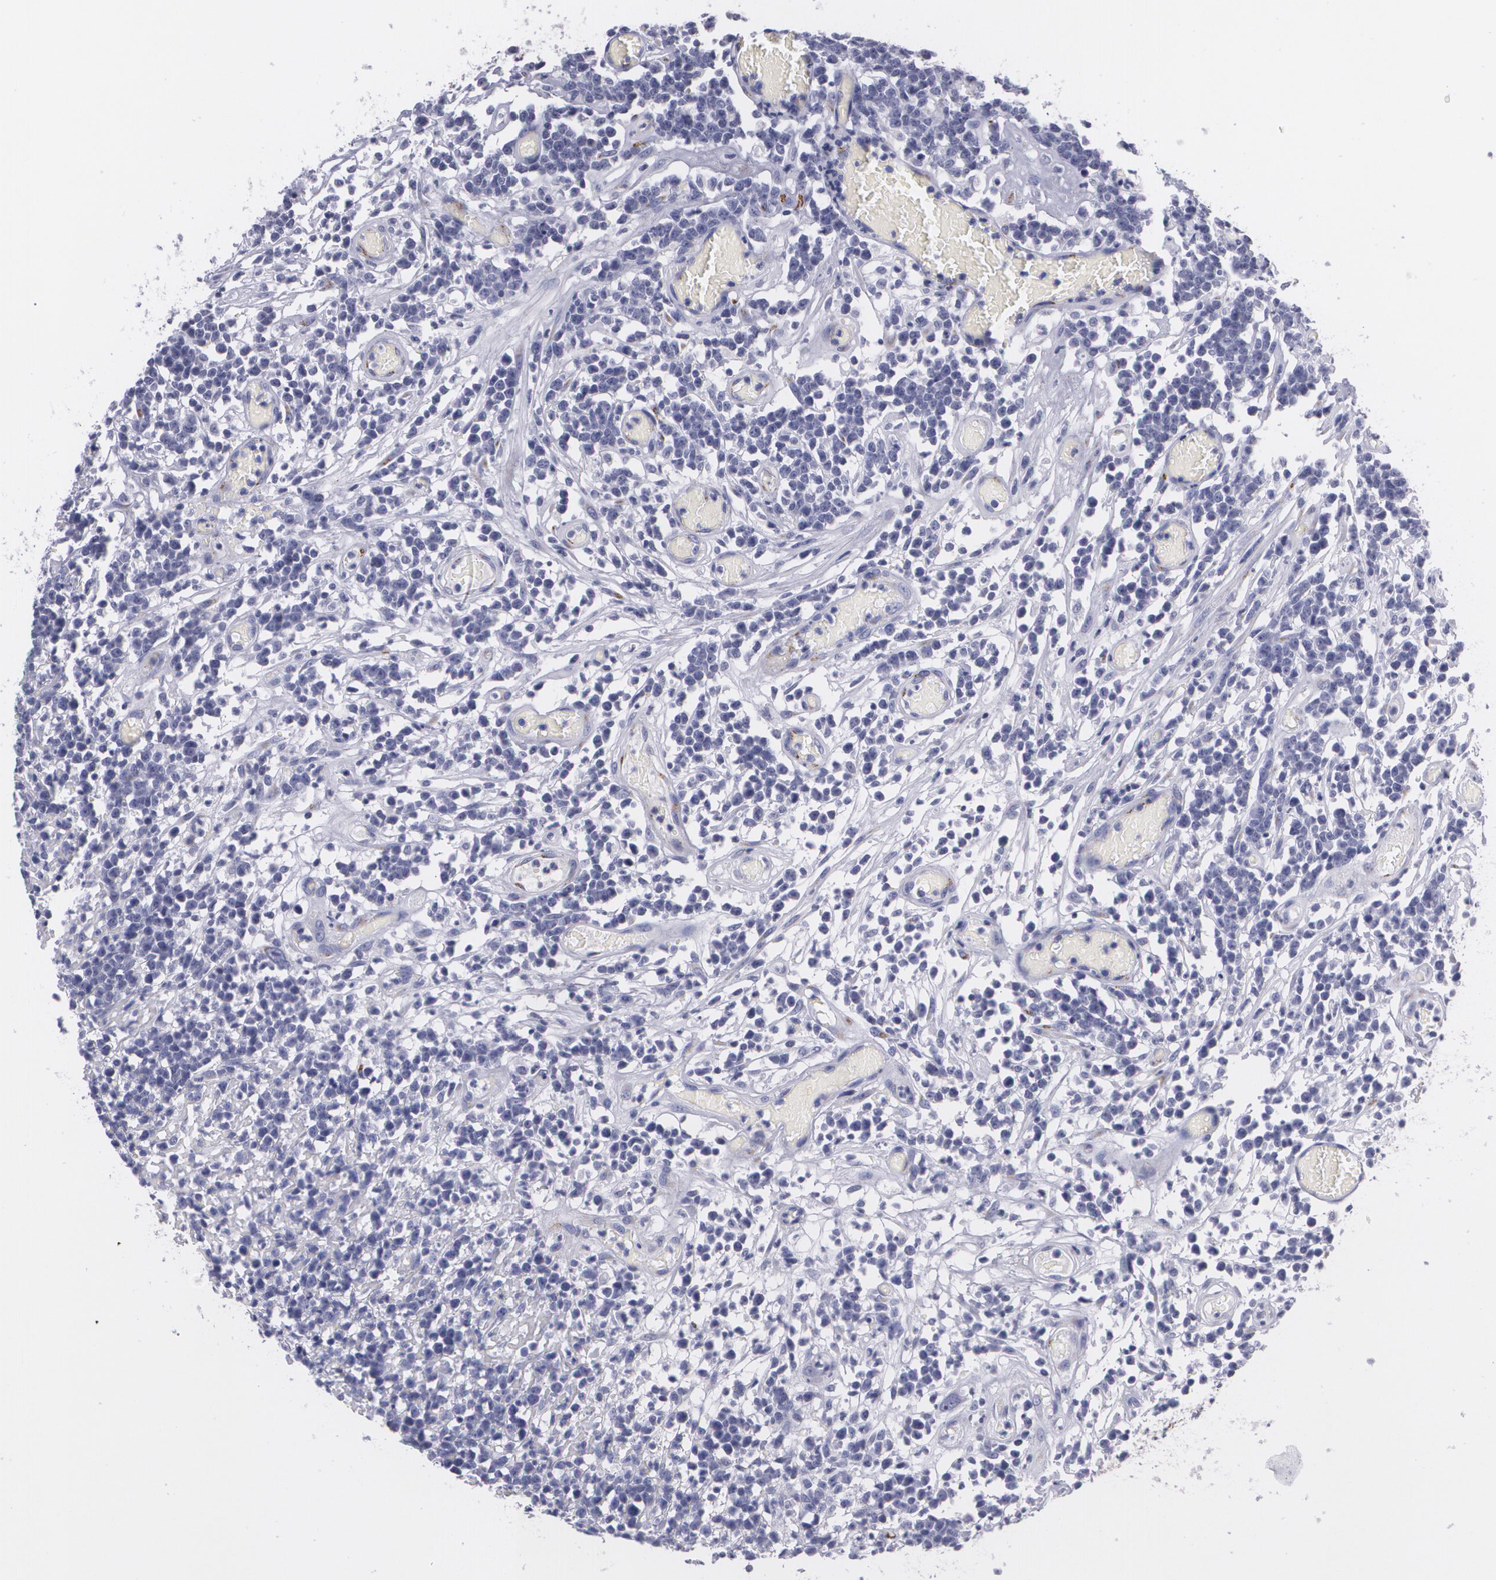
{"staining": {"intensity": "negative", "quantity": "none", "location": "none"}, "tissue": "lymphoma", "cell_type": "Tumor cells", "image_type": "cancer", "snomed": [{"axis": "morphology", "description": "Malignant lymphoma, non-Hodgkin's type, High grade"}, {"axis": "topography", "description": "Colon"}], "caption": "The photomicrograph displays no significant expression in tumor cells of high-grade malignant lymphoma, non-Hodgkin's type.", "gene": "CILK1", "patient": {"sex": "male", "age": 82}}